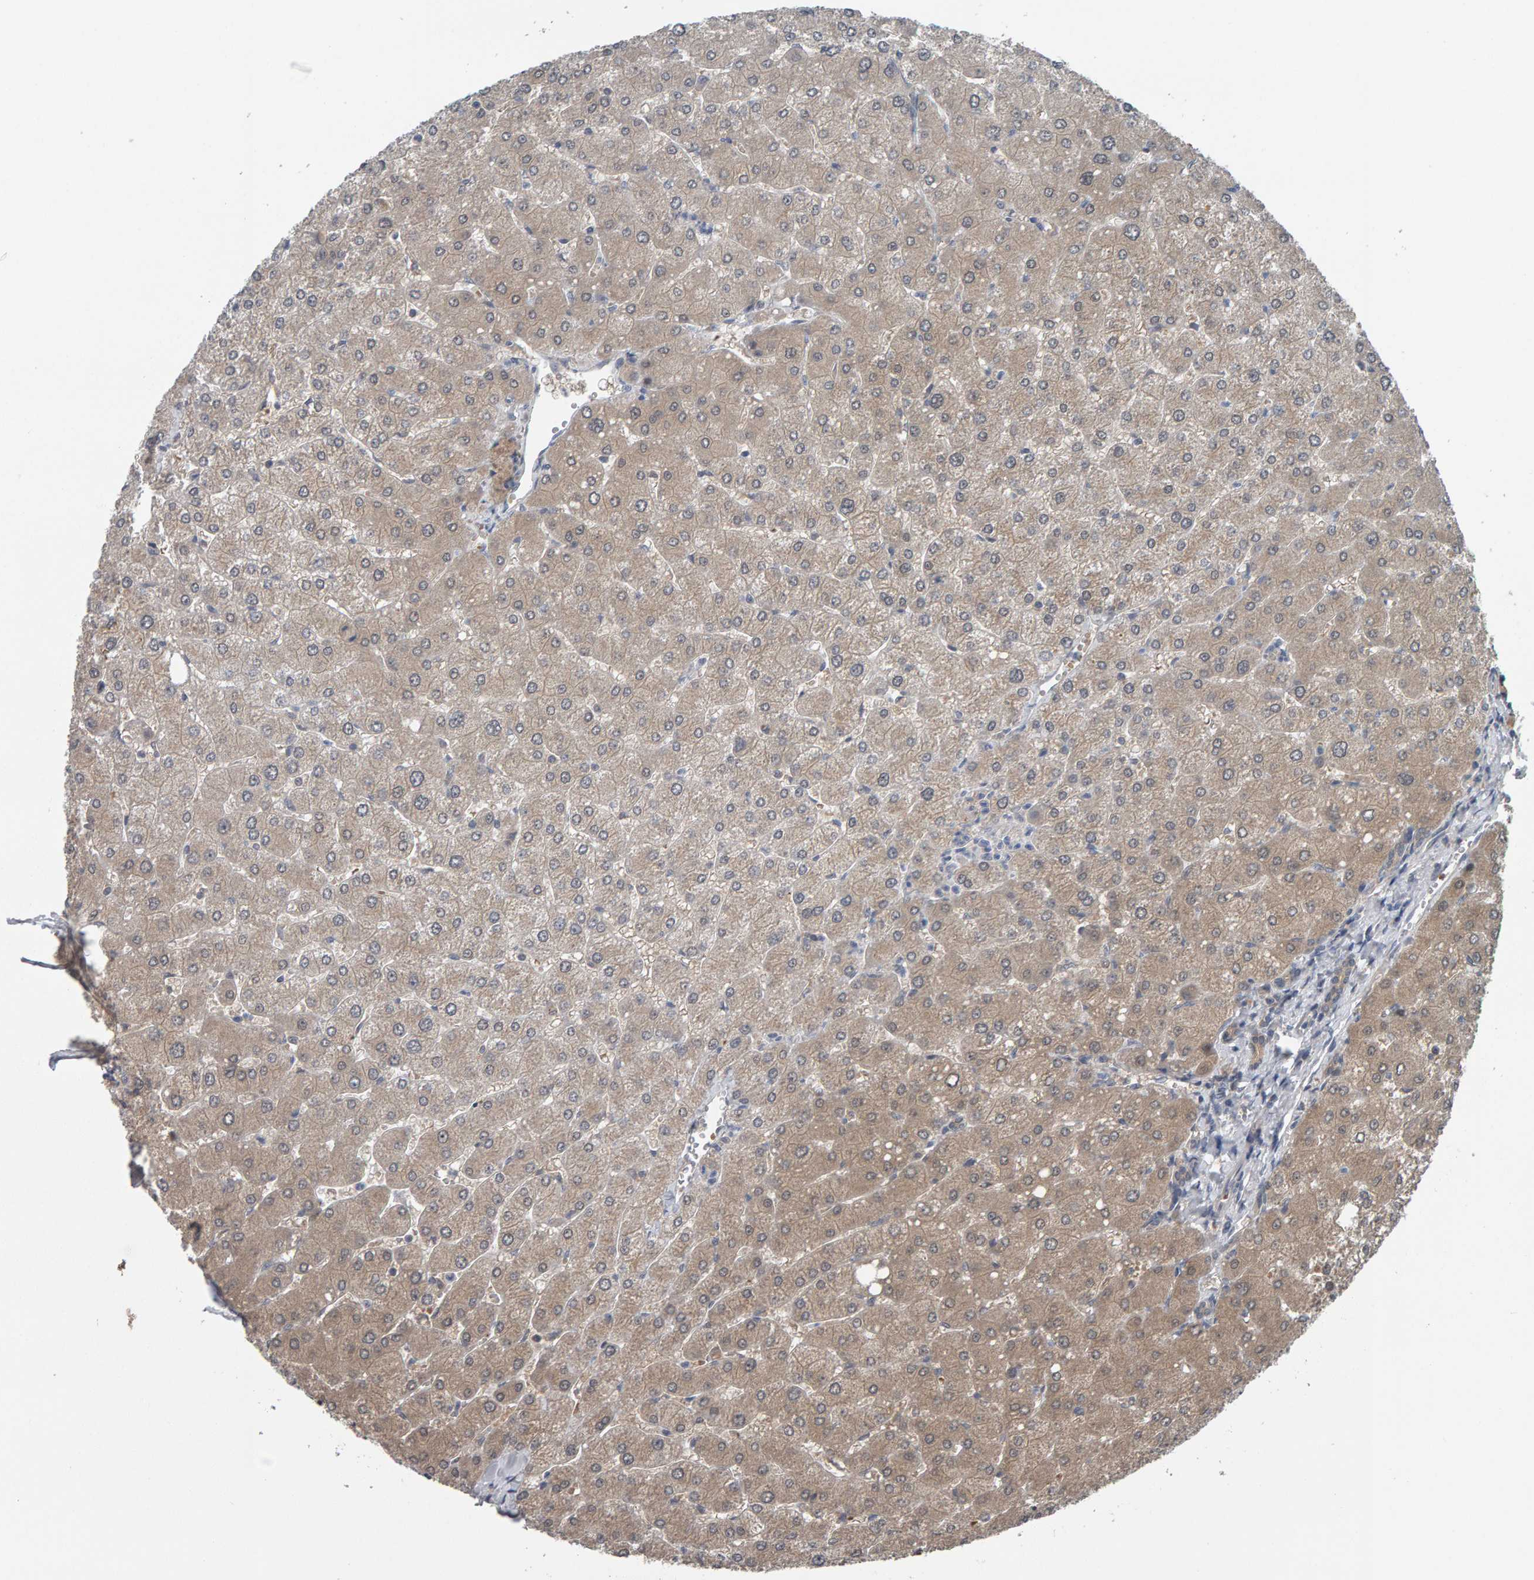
{"staining": {"intensity": "weak", "quantity": "25%-75%", "location": "cytoplasmic/membranous"}, "tissue": "liver", "cell_type": "Cholangiocytes", "image_type": "normal", "snomed": [{"axis": "morphology", "description": "Normal tissue, NOS"}, {"axis": "topography", "description": "Liver"}], "caption": "Protein staining of benign liver shows weak cytoplasmic/membranous expression in about 25%-75% of cholangiocytes. The staining was performed using DAB (3,3'-diaminobenzidine), with brown indicating positive protein expression. Nuclei are stained blue with hematoxylin.", "gene": "COASY", "patient": {"sex": "male", "age": 55}}